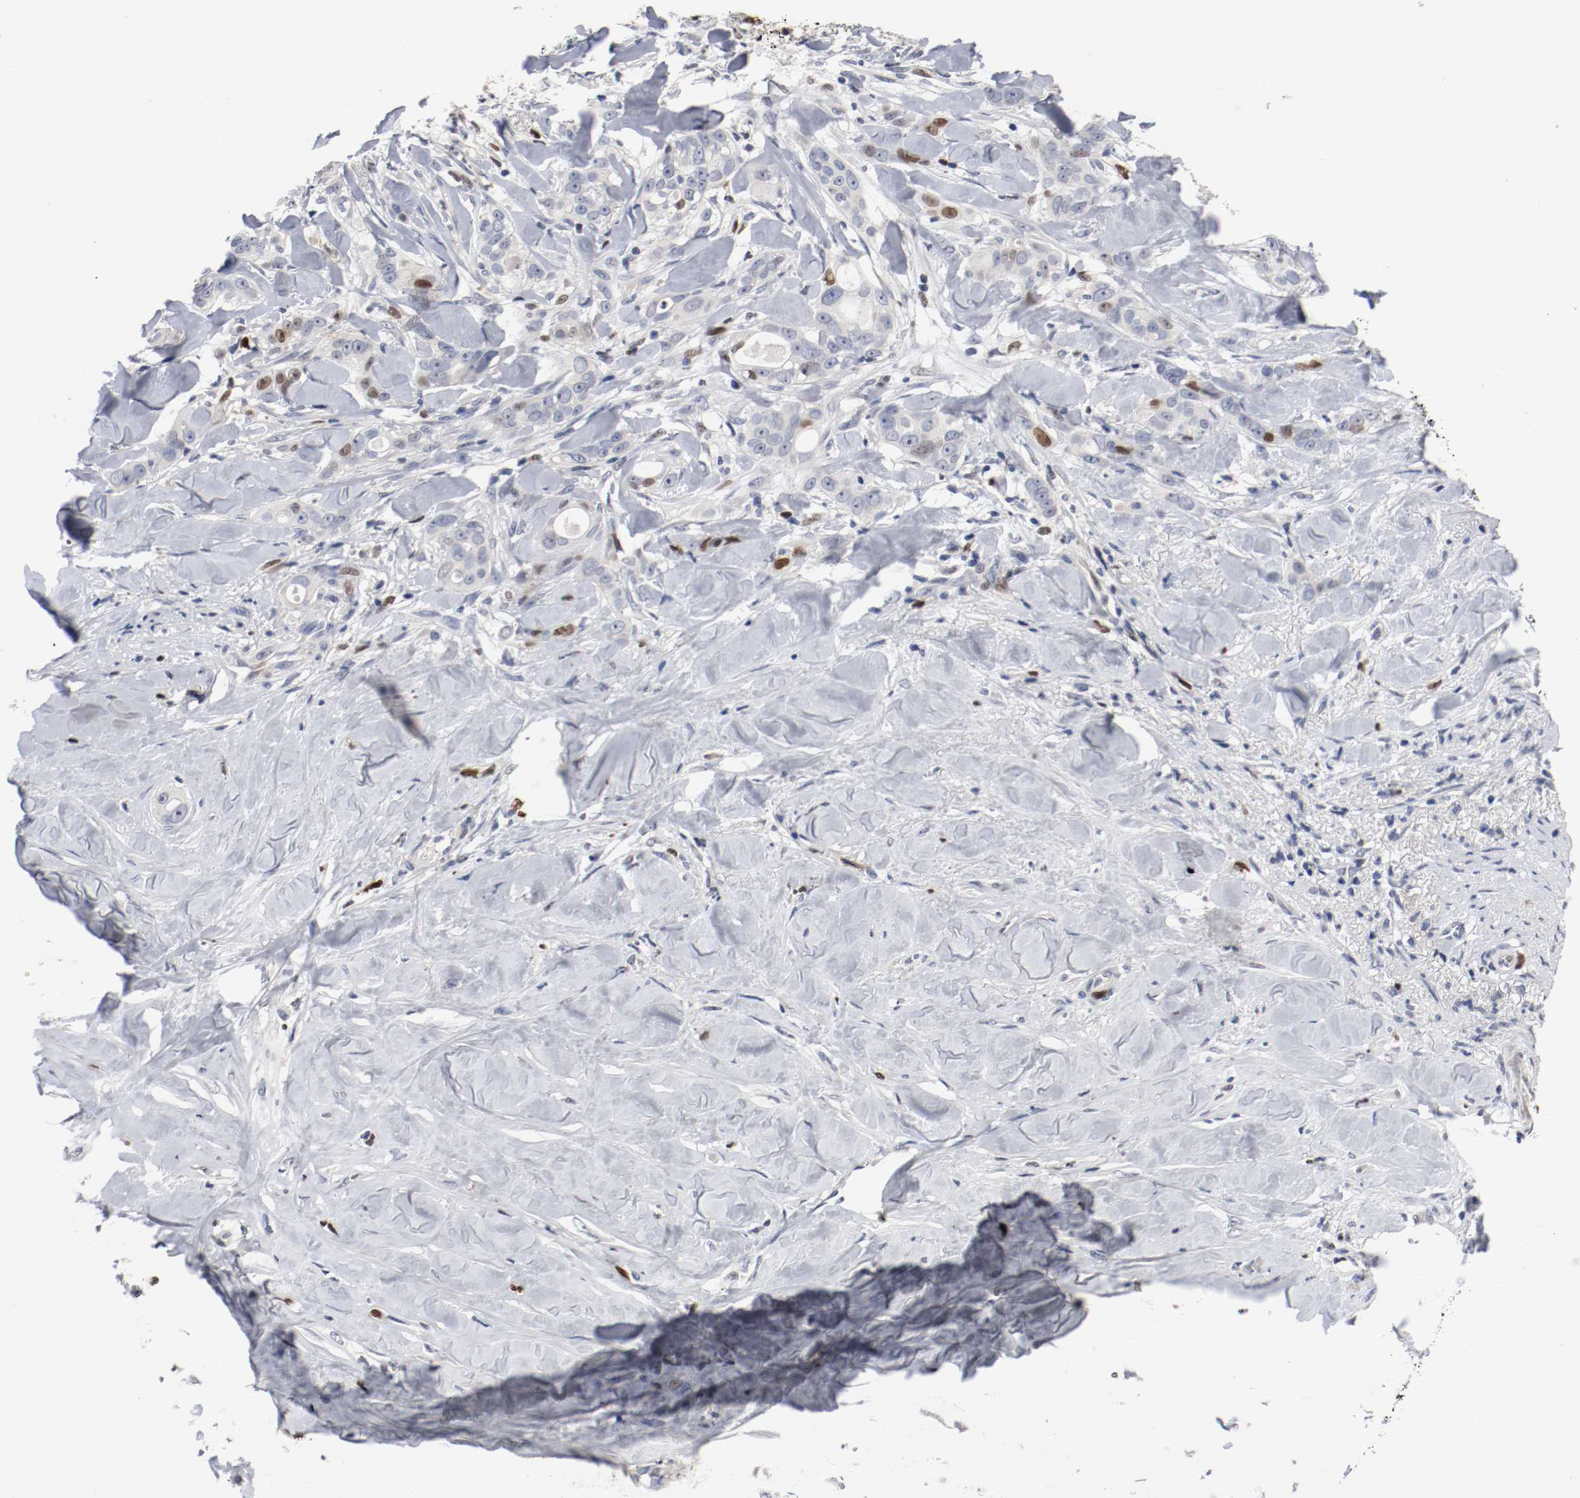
{"staining": {"intensity": "weak", "quantity": "<25%", "location": "nuclear"}, "tissue": "liver cancer", "cell_type": "Tumor cells", "image_type": "cancer", "snomed": [{"axis": "morphology", "description": "Cholangiocarcinoma"}, {"axis": "topography", "description": "Liver"}], "caption": "High magnification brightfield microscopy of liver cholangiocarcinoma stained with DAB (3,3'-diaminobenzidine) (brown) and counterstained with hematoxylin (blue): tumor cells show no significant expression.", "gene": "MCM6", "patient": {"sex": "female", "age": 67}}